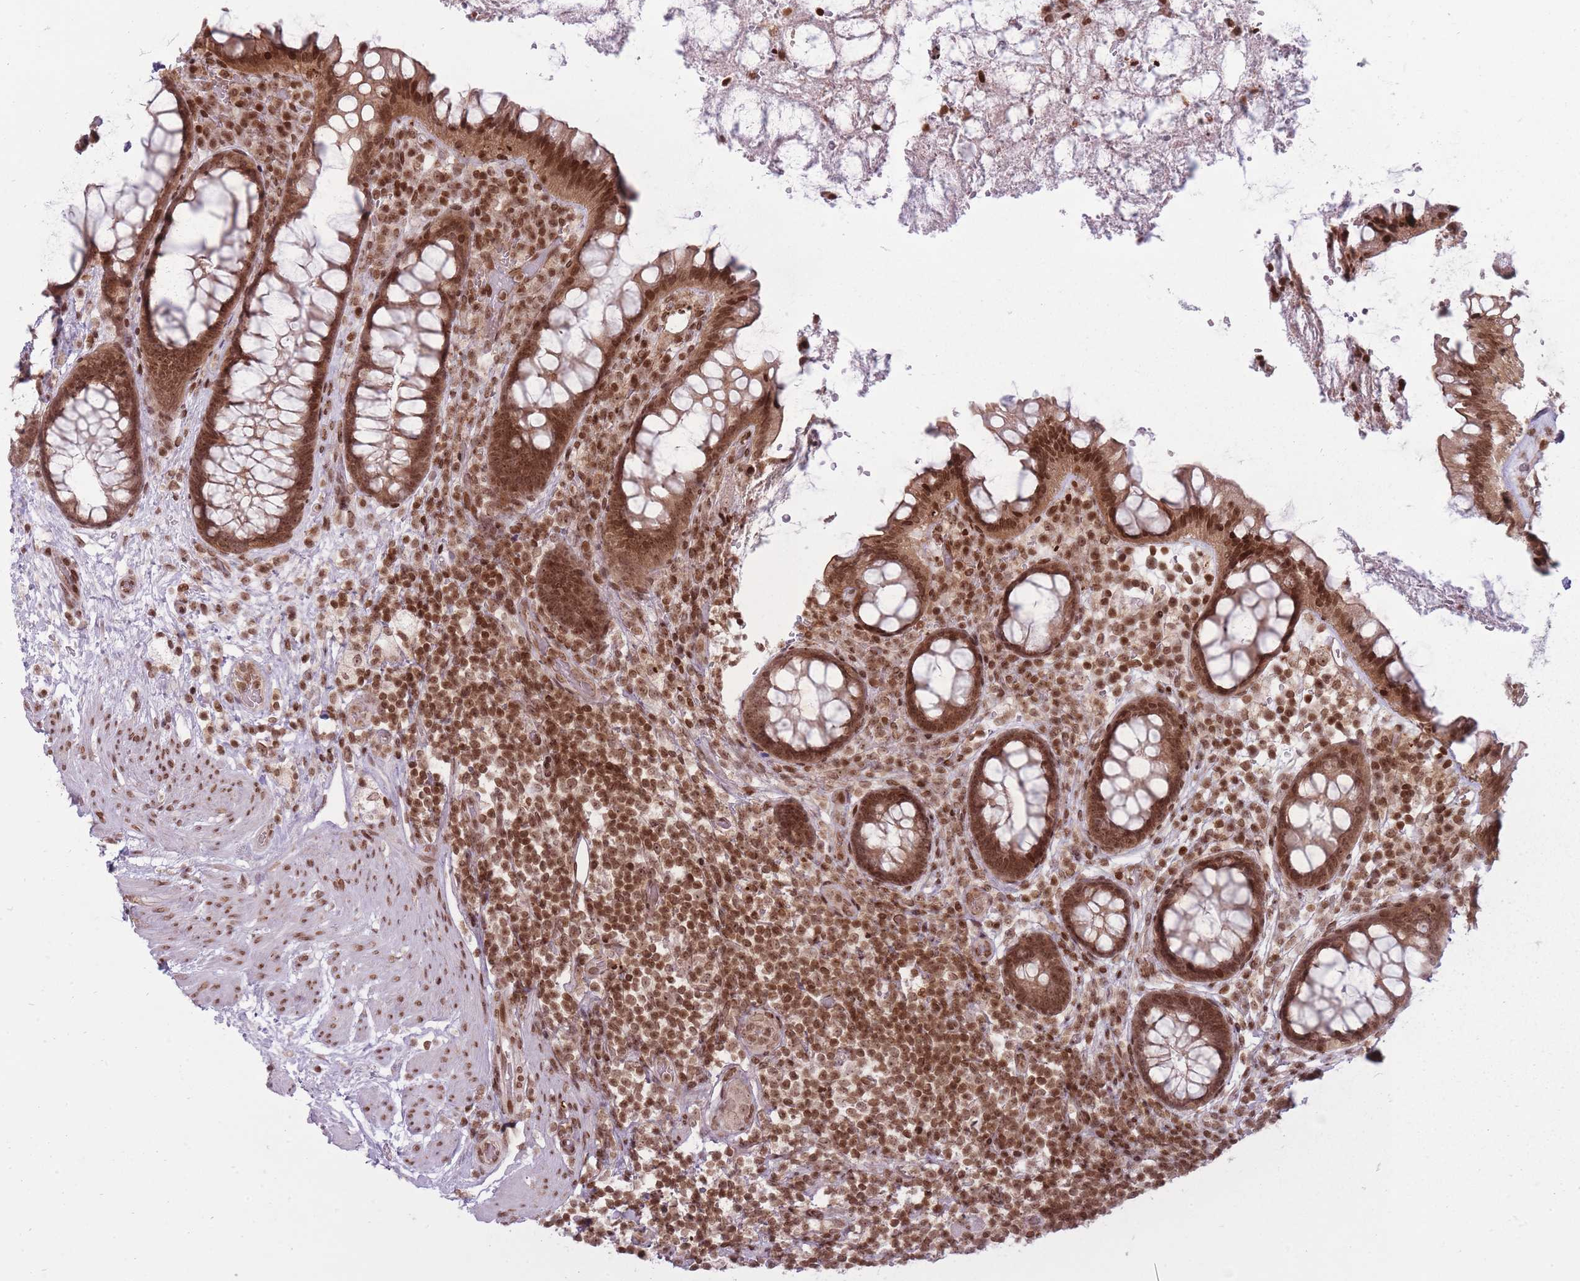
{"staining": {"intensity": "moderate", "quantity": ">75%", "location": "cytoplasmic/membranous,nuclear"}, "tissue": "rectum", "cell_type": "Glandular cells", "image_type": "normal", "snomed": [{"axis": "morphology", "description": "Normal tissue, NOS"}, {"axis": "topography", "description": "Rectum"}, {"axis": "topography", "description": "Peripheral nerve tissue"}], "caption": "Glandular cells demonstrate medium levels of moderate cytoplasmic/membranous,nuclear staining in approximately >75% of cells in normal human rectum. Using DAB (3,3'-diaminobenzidine) (brown) and hematoxylin (blue) stains, captured at high magnification using brightfield microscopy.", "gene": "TMC6", "patient": {"sex": "female", "age": 69}}